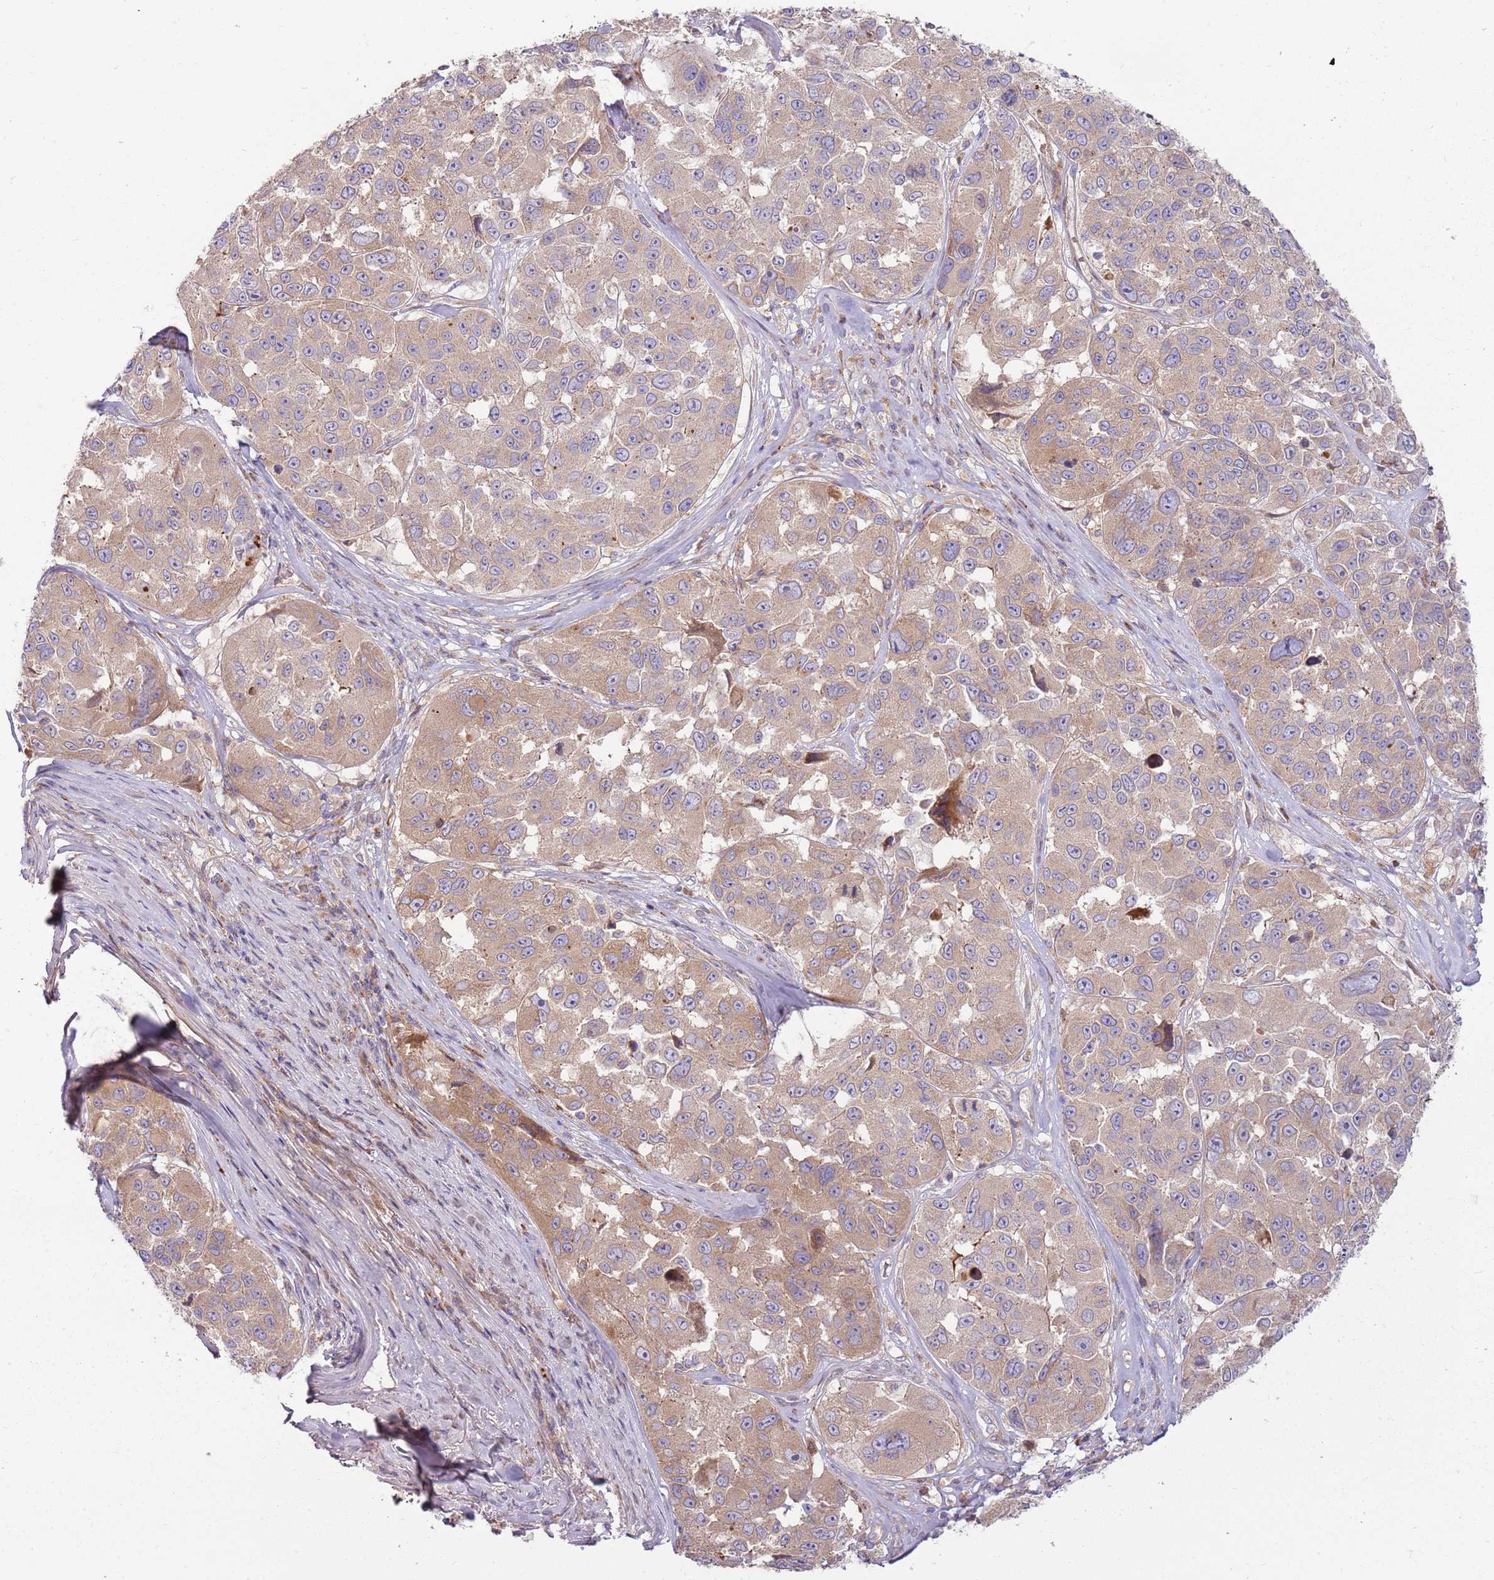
{"staining": {"intensity": "moderate", "quantity": ">75%", "location": "cytoplasmic/membranous"}, "tissue": "melanoma", "cell_type": "Tumor cells", "image_type": "cancer", "snomed": [{"axis": "morphology", "description": "Malignant melanoma, NOS"}, {"axis": "topography", "description": "Skin"}], "caption": "Protein staining of malignant melanoma tissue reveals moderate cytoplasmic/membranous staining in about >75% of tumor cells.", "gene": "EMC1", "patient": {"sex": "female", "age": 66}}